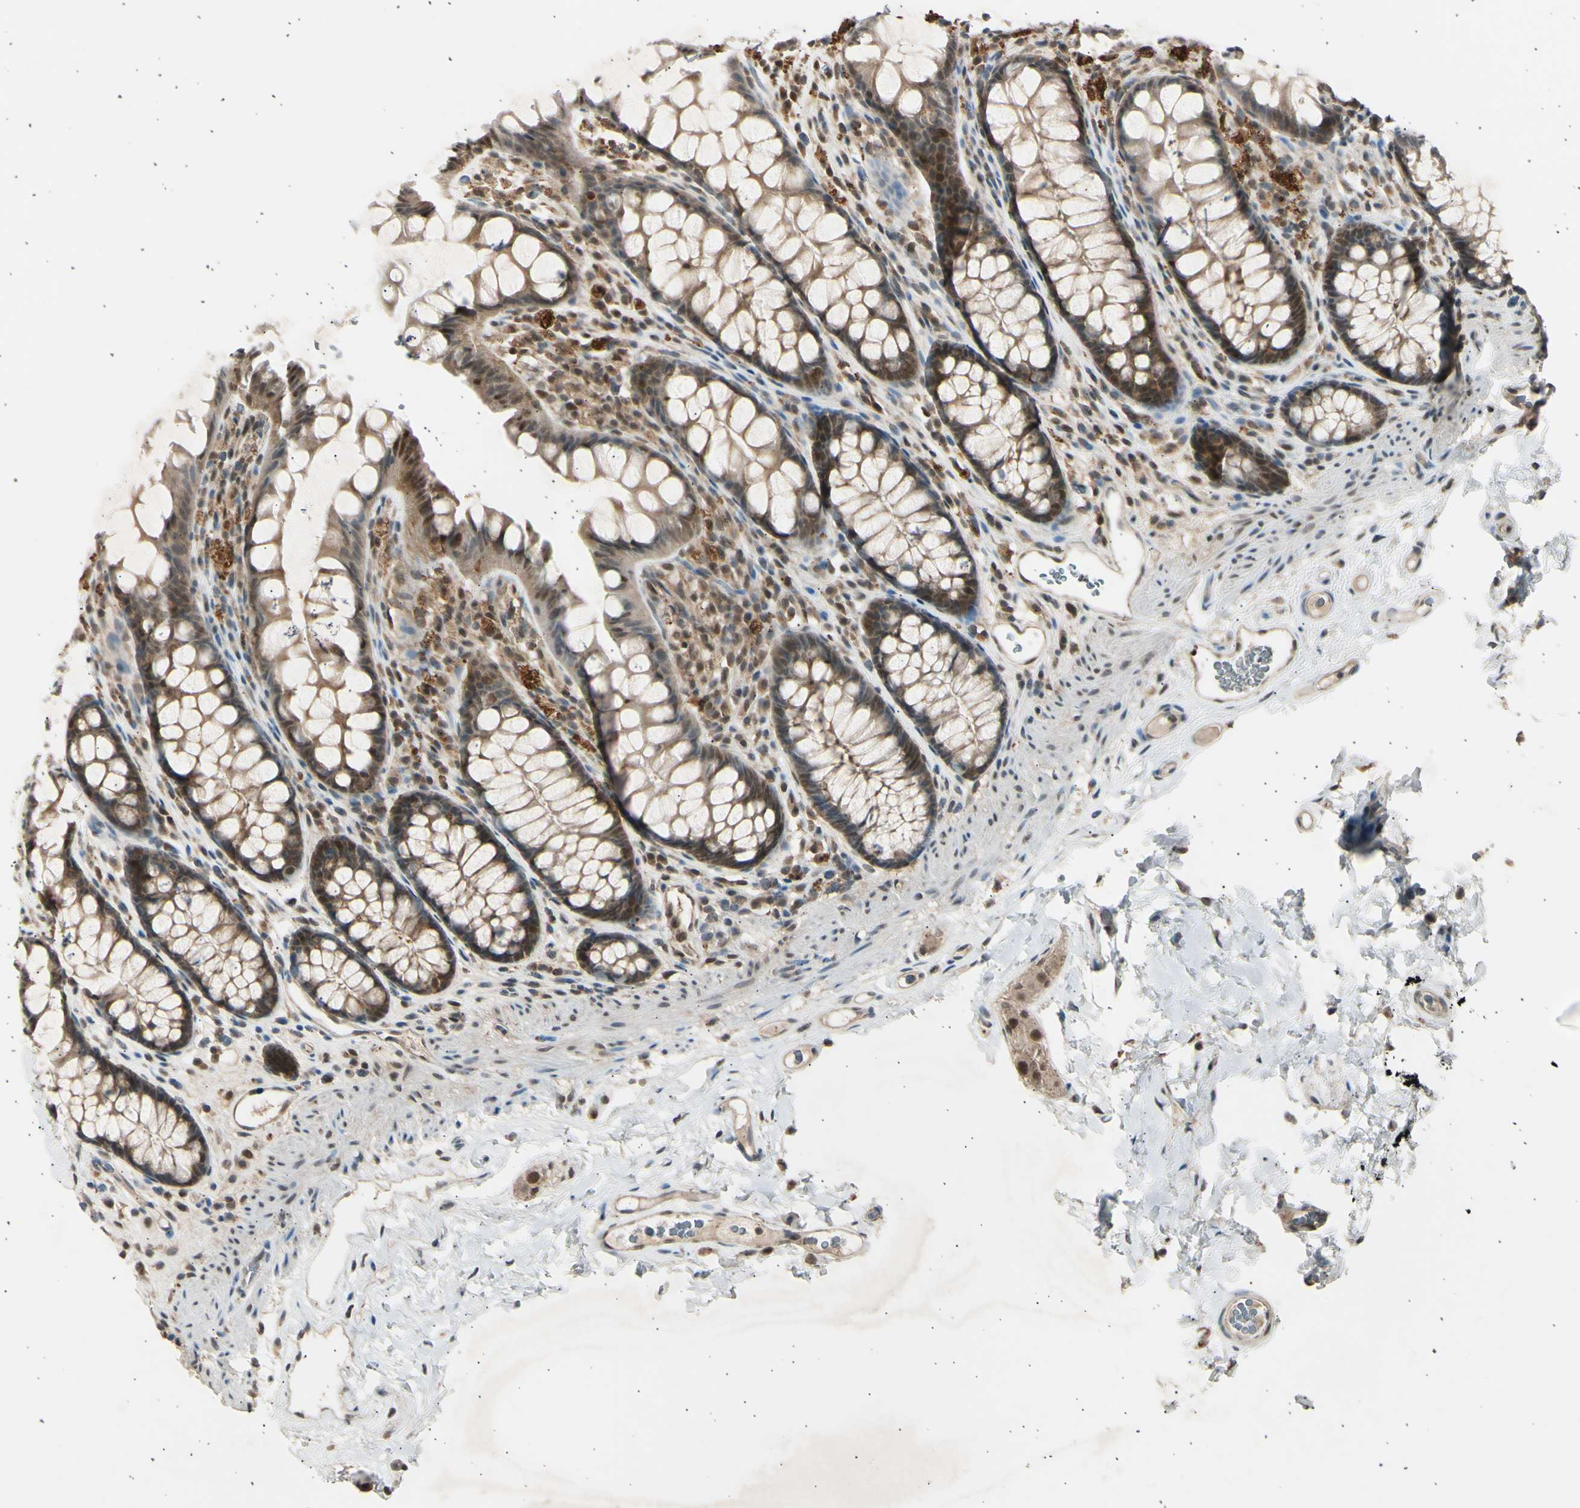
{"staining": {"intensity": "weak", "quantity": ">75%", "location": "nuclear"}, "tissue": "colon", "cell_type": "Endothelial cells", "image_type": "normal", "snomed": [{"axis": "morphology", "description": "Normal tissue, NOS"}, {"axis": "topography", "description": "Colon"}], "caption": "A brown stain shows weak nuclear expression of a protein in endothelial cells of normal human colon. Immunohistochemistry (ihc) stains the protein of interest in brown and the nuclei are stained blue.", "gene": "PSMD5", "patient": {"sex": "female", "age": 55}}